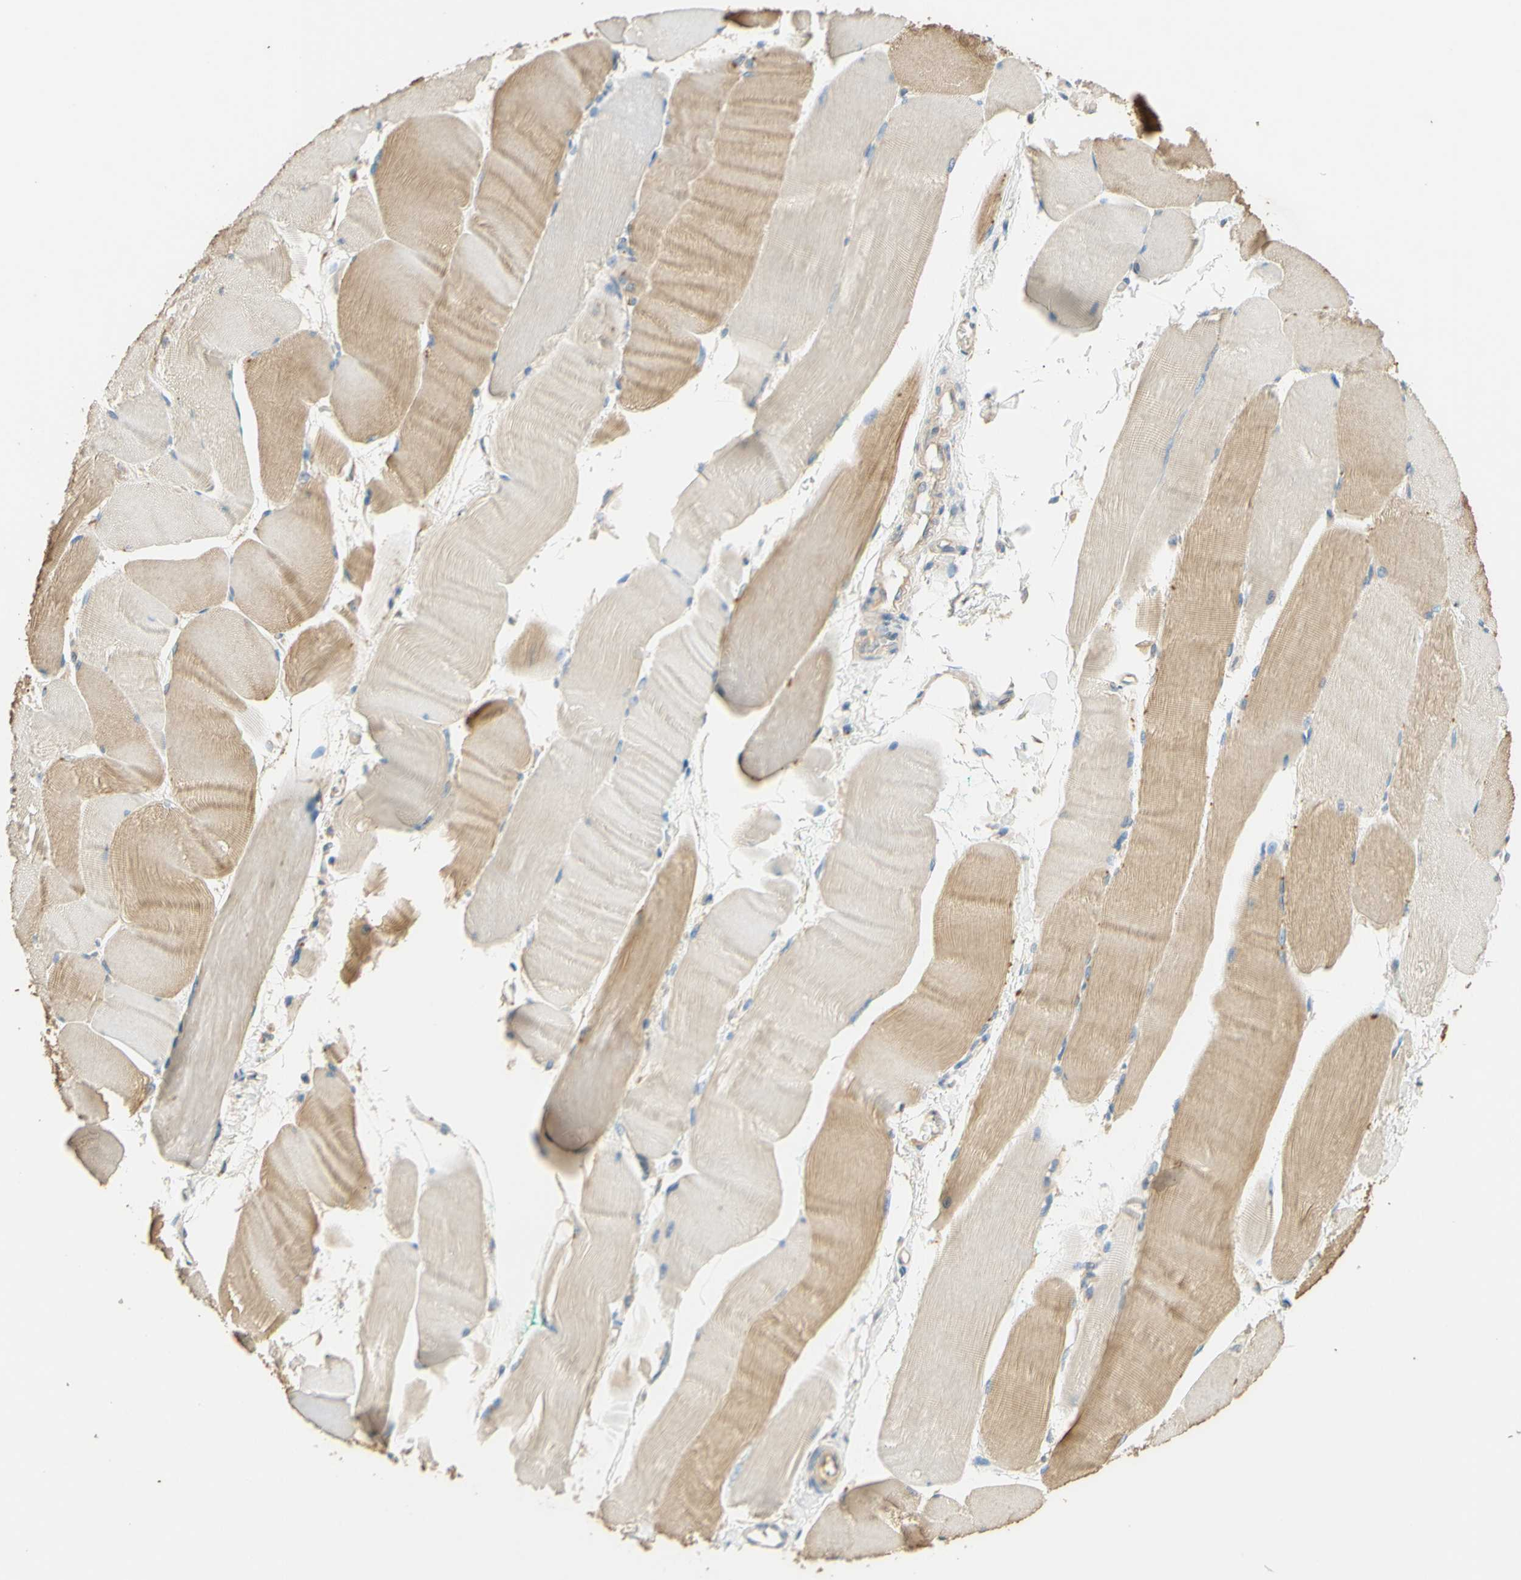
{"staining": {"intensity": "moderate", "quantity": "25%-75%", "location": "cytoplasmic/membranous"}, "tissue": "skeletal muscle", "cell_type": "Myocytes", "image_type": "normal", "snomed": [{"axis": "morphology", "description": "Normal tissue, NOS"}, {"axis": "morphology", "description": "Squamous cell carcinoma, NOS"}, {"axis": "topography", "description": "Skeletal muscle"}], "caption": "Moderate cytoplasmic/membranous expression for a protein is present in about 25%-75% of myocytes of normal skeletal muscle using immunohistochemistry.", "gene": "ENTREP2", "patient": {"sex": "male", "age": 51}}